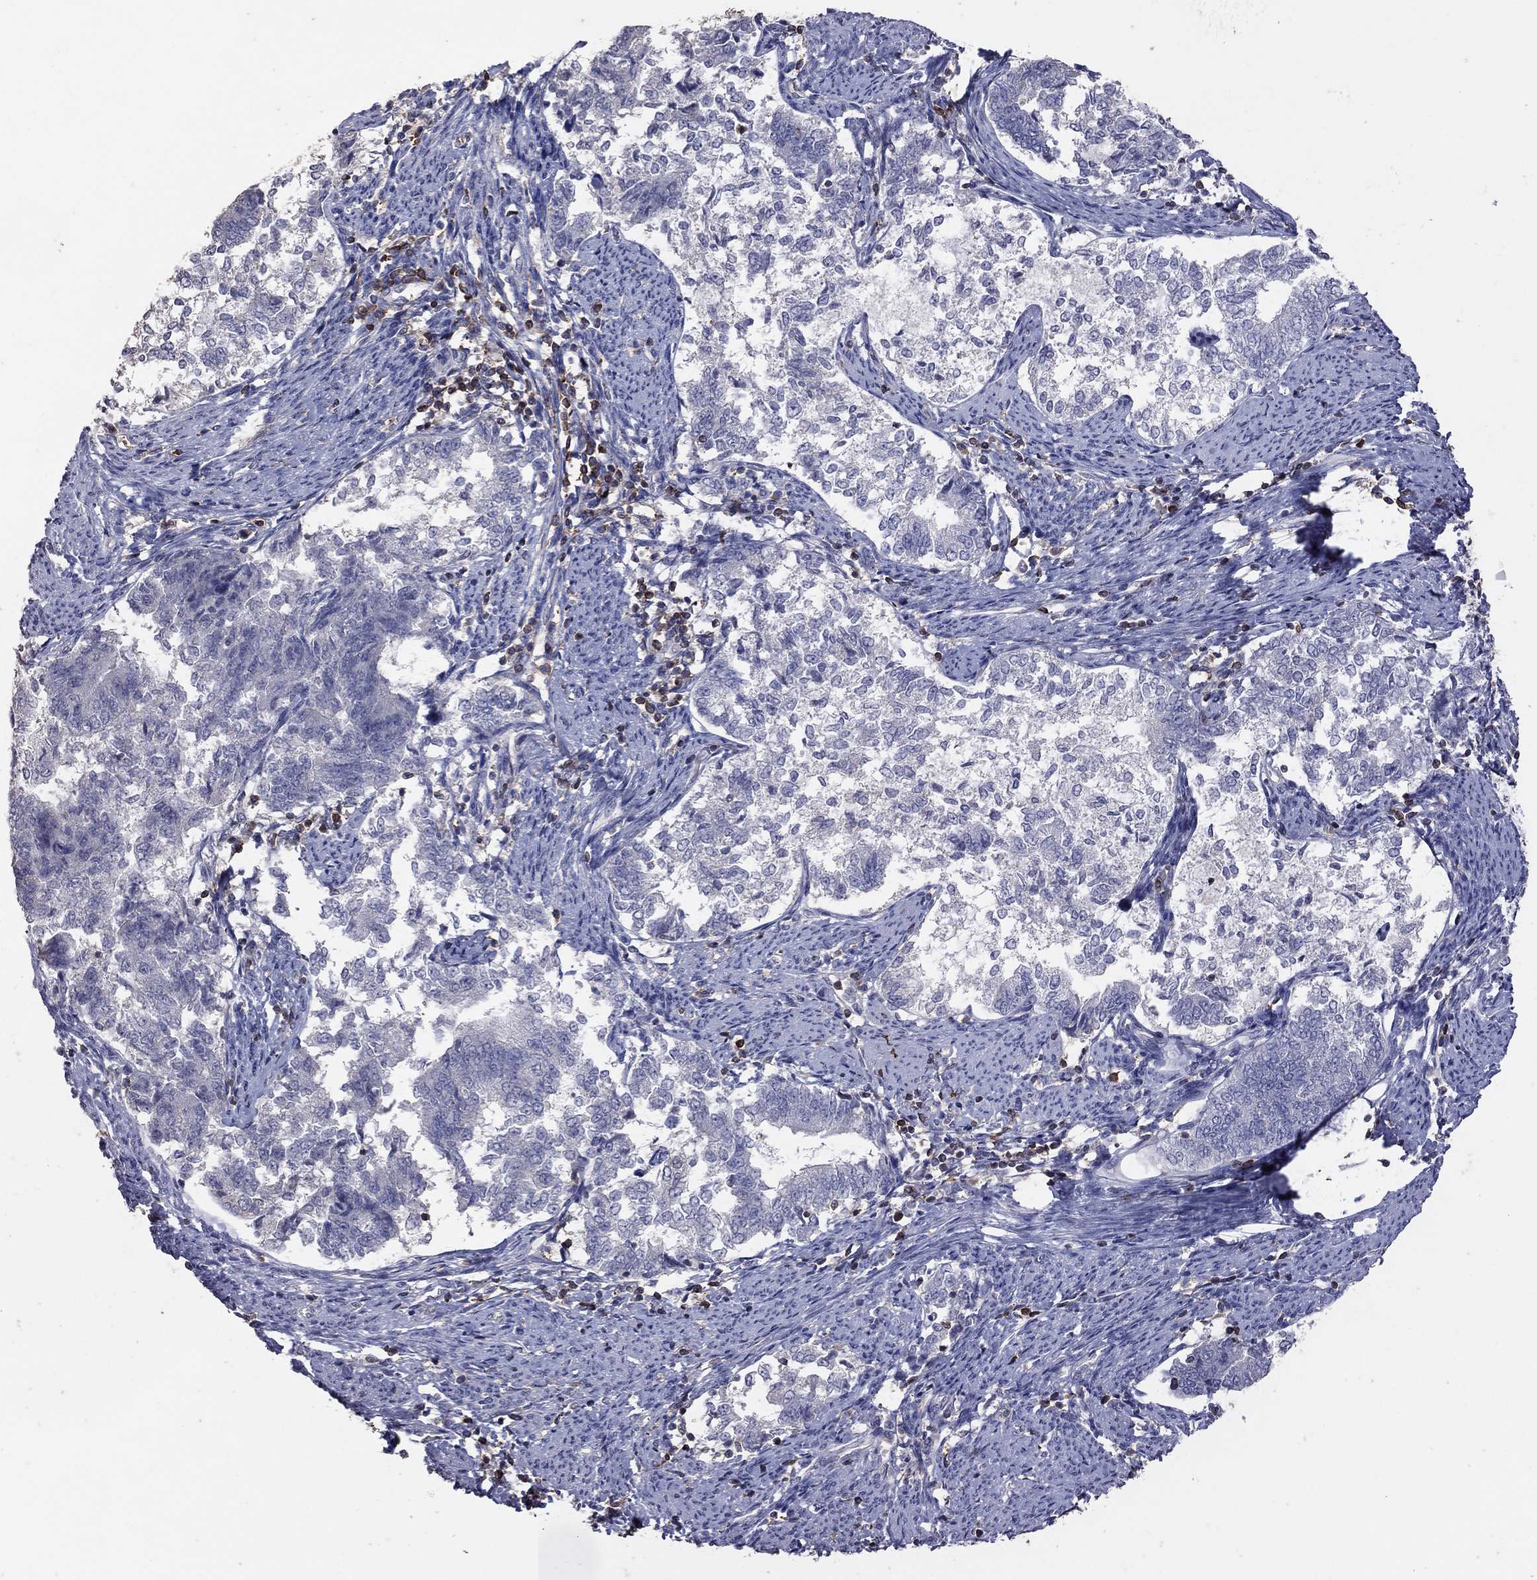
{"staining": {"intensity": "negative", "quantity": "none", "location": "none"}, "tissue": "endometrial cancer", "cell_type": "Tumor cells", "image_type": "cancer", "snomed": [{"axis": "morphology", "description": "Adenocarcinoma, NOS"}, {"axis": "topography", "description": "Endometrium"}], "caption": "Tumor cells are negative for protein expression in human adenocarcinoma (endometrial). The staining was performed using DAB to visualize the protein expression in brown, while the nuclei were stained in blue with hematoxylin (Magnification: 20x).", "gene": "IPCEF1", "patient": {"sex": "female", "age": 65}}